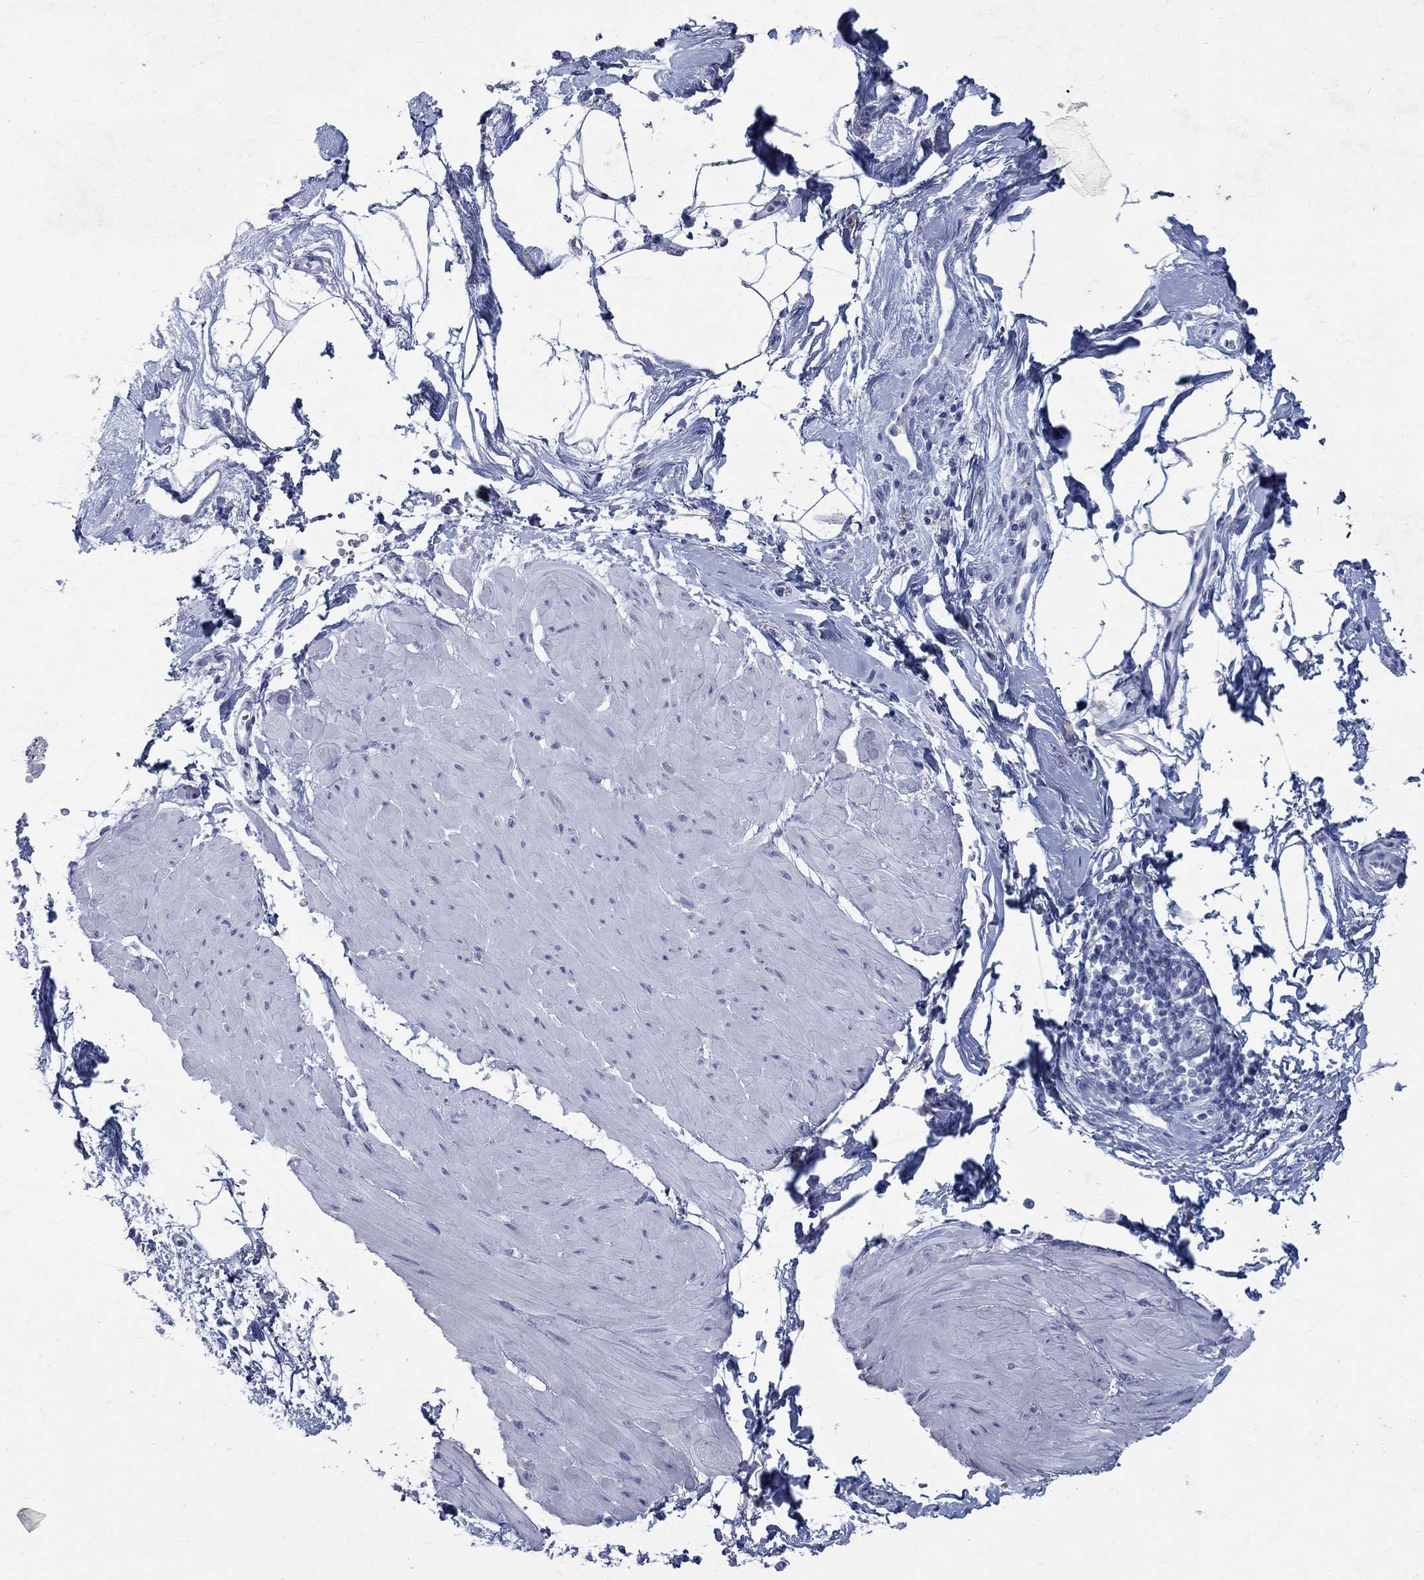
{"staining": {"intensity": "negative", "quantity": "none", "location": "none"}, "tissue": "smooth muscle", "cell_type": "Smooth muscle cells", "image_type": "normal", "snomed": [{"axis": "morphology", "description": "Normal tissue, NOS"}, {"axis": "topography", "description": "Adipose tissue"}, {"axis": "topography", "description": "Smooth muscle"}, {"axis": "topography", "description": "Peripheral nerve tissue"}], "caption": "Immunohistochemistry histopathology image of benign smooth muscle: human smooth muscle stained with DAB (3,3'-diaminobenzidine) demonstrates no significant protein positivity in smooth muscle cells. (Stains: DAB (3,3'-diaminobenzidine) immunohistochemistry with hematoxylin counter stain, Microscopy: brightfield microscopy at high magnification).", "gene": "RFTN2", "patient": {"sex": "male", "age": 83}}